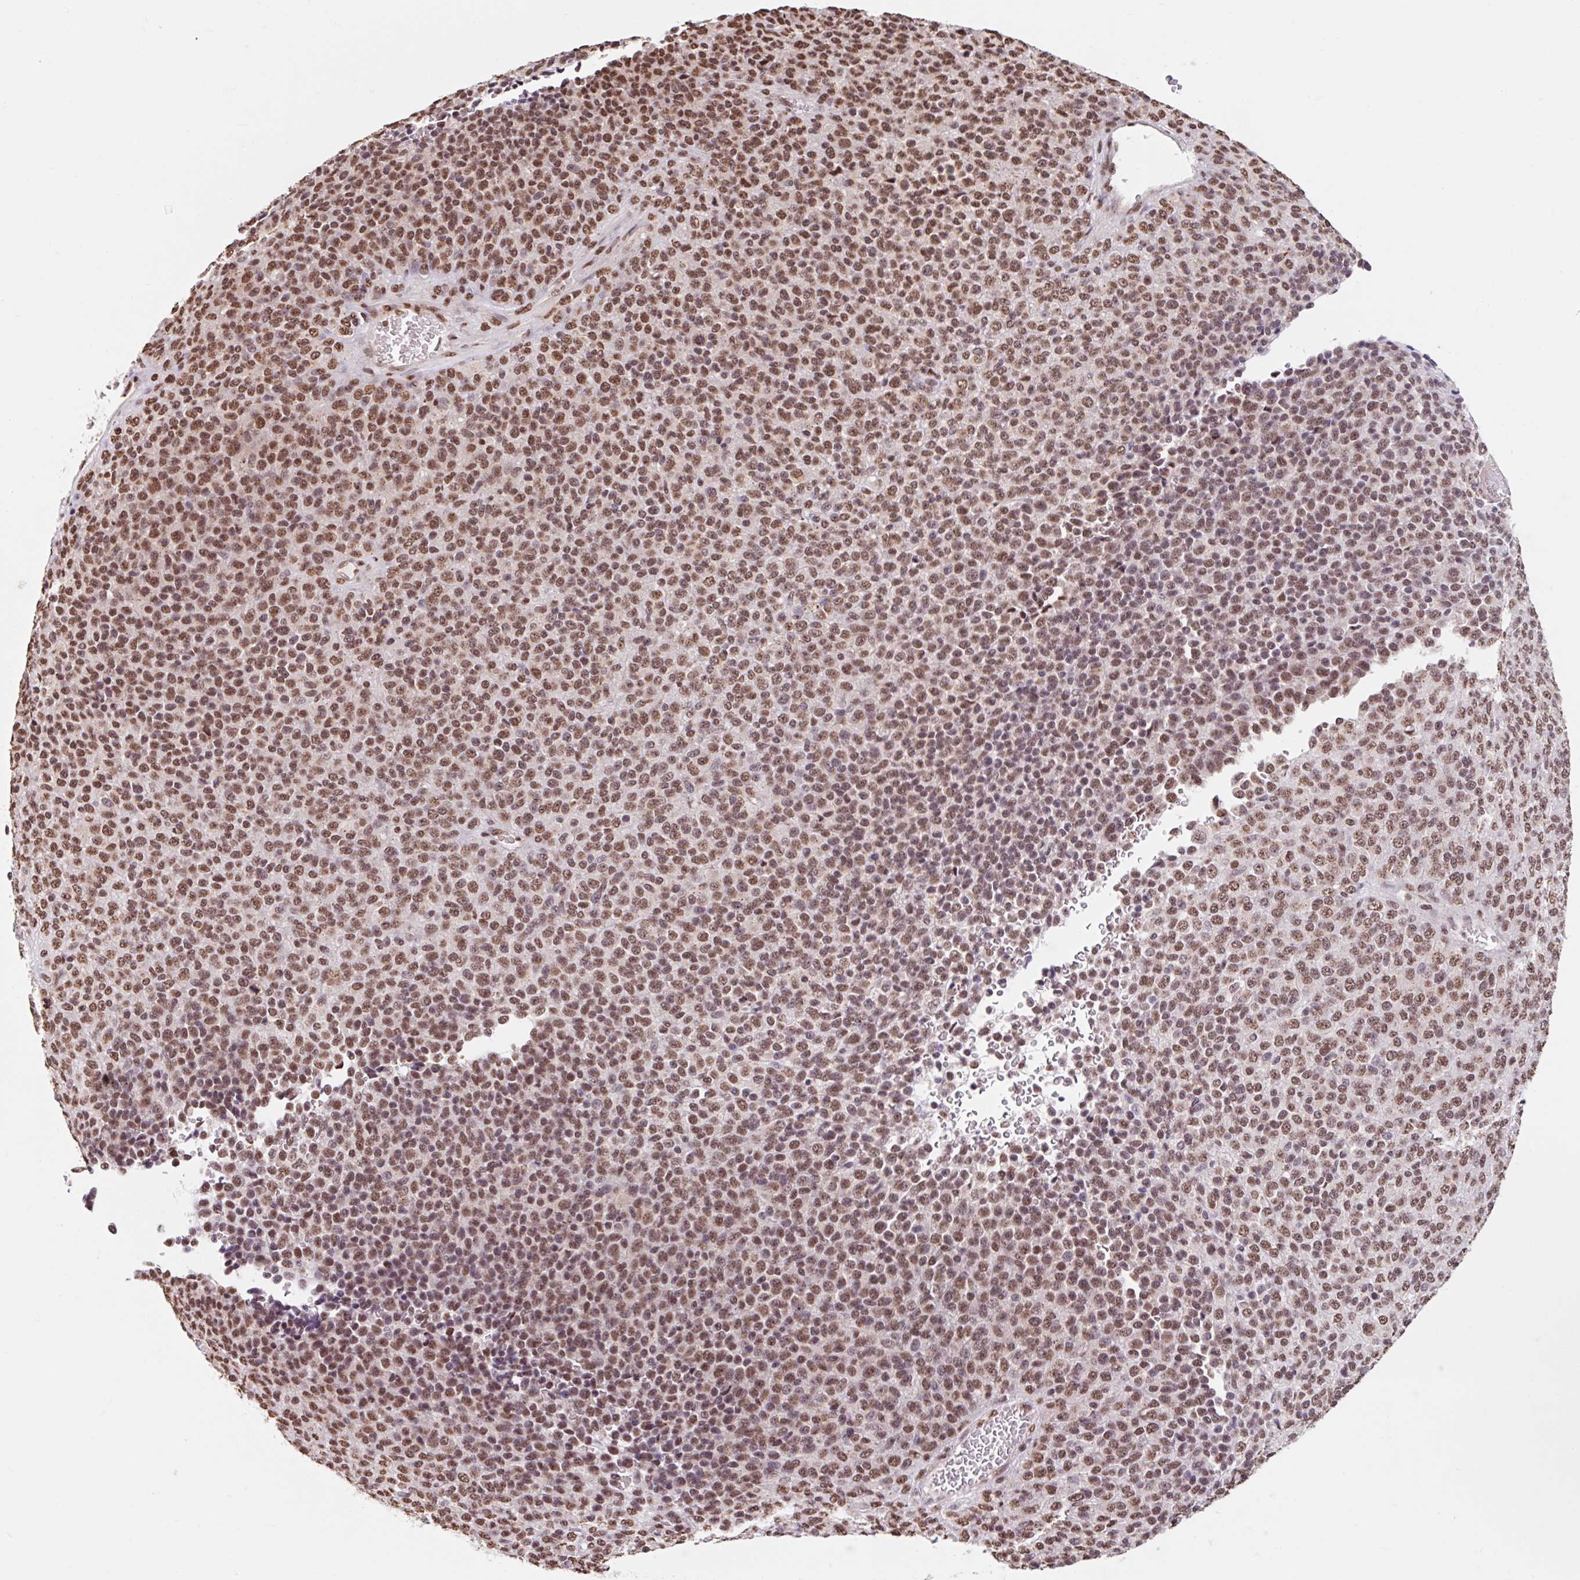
{"staining": {"intensity": "moderate", "quantity": ">75%", "location": "nuclear"}, "tissue": "melanoma", "cell_type": "Tumor cells", "image_type": "cancer", "snomed": [{"axis": "morphology", "description": "Malignant melanoma, Metastatic site"}, {"axis": "topography", "description": "Brain"}], "caption": "Moderate nuclear expression for a protein is appreciated in about >75% of tumor cells of malignant melanoma (metastatic site) using immunohistochemistry.", "gene": "BICRA", "patient": {"sex": "female", "age": 56}}